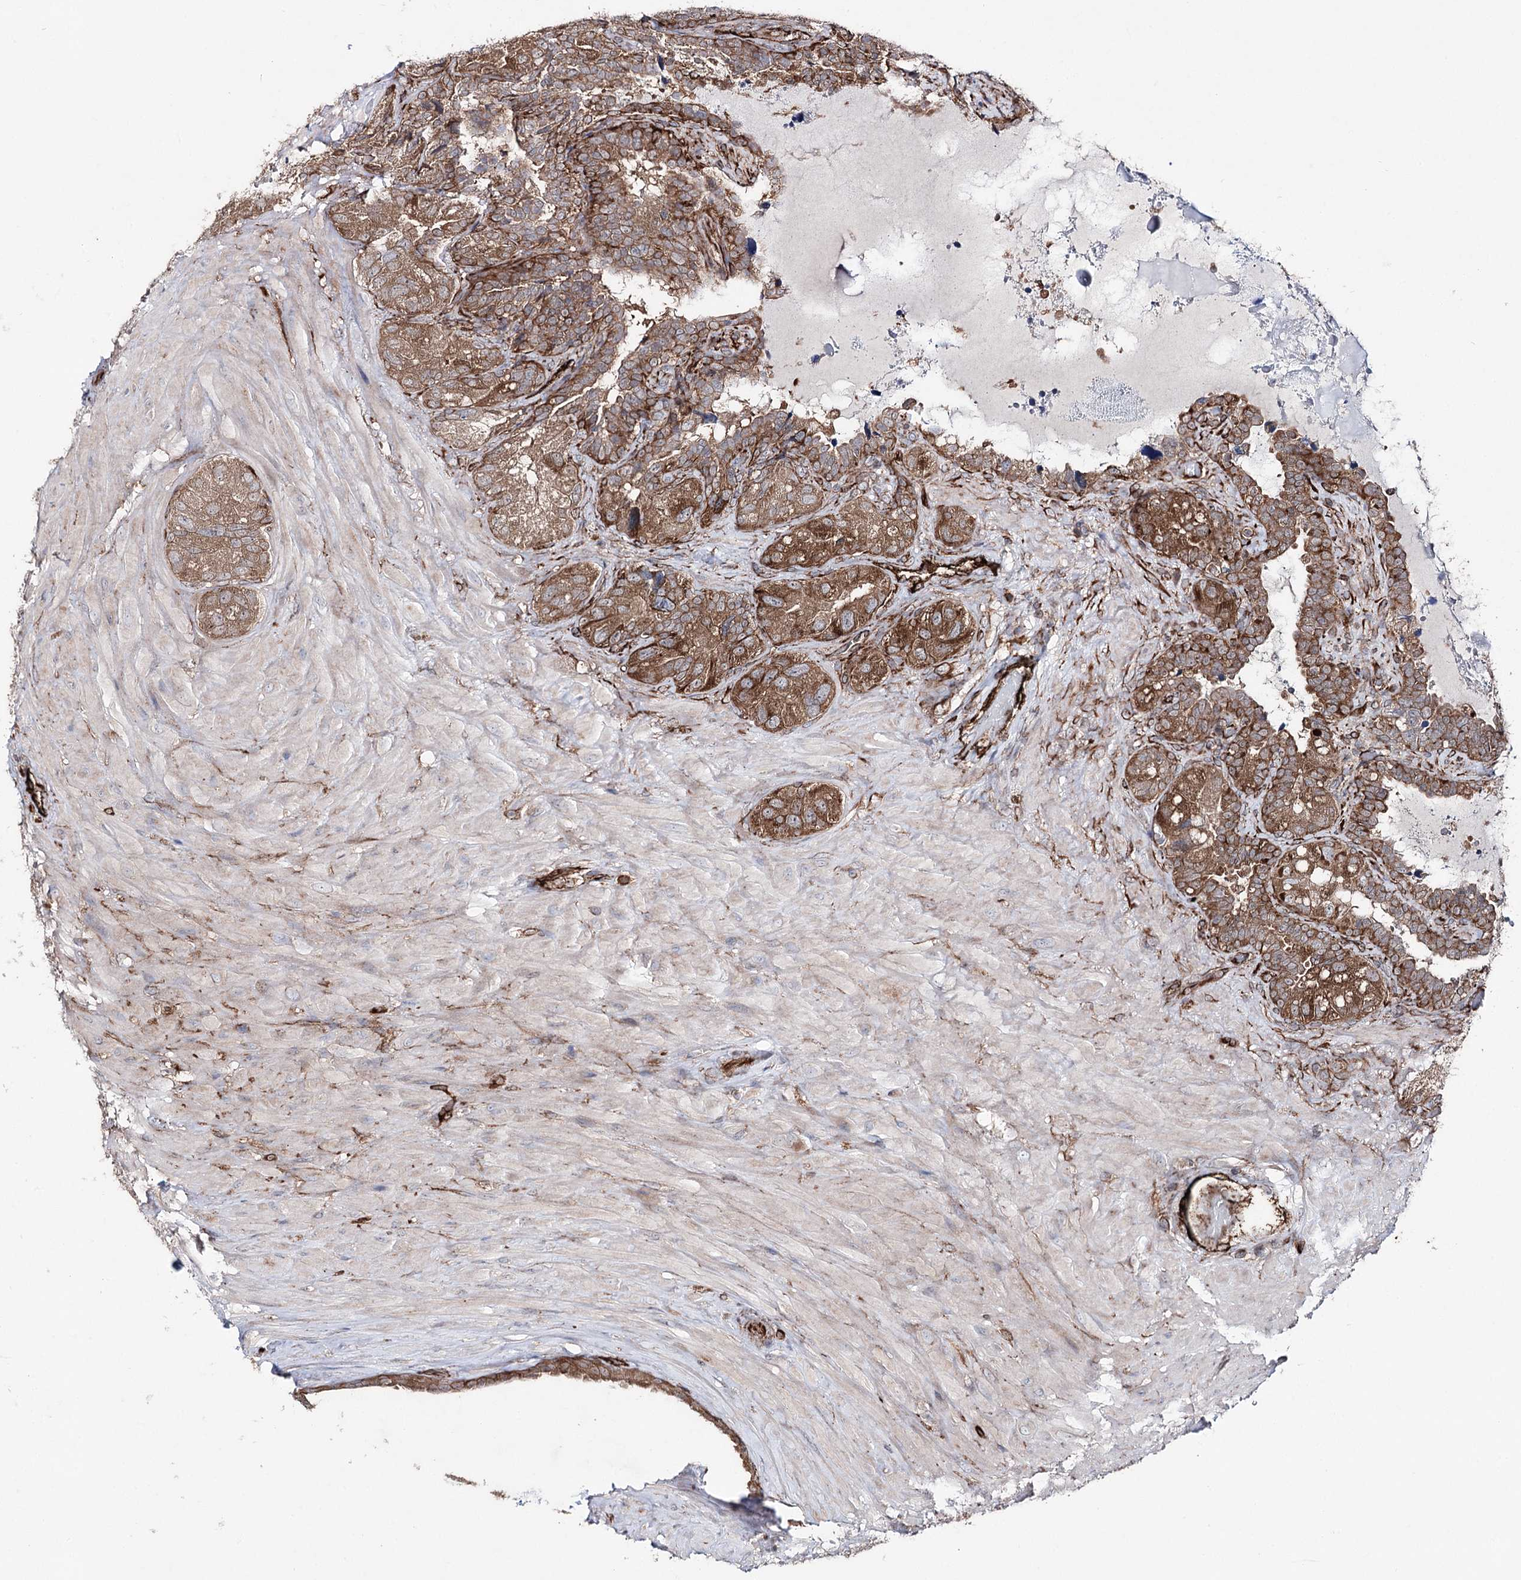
{"staining": {"intensity": "moderate", "quantity": ">75%", "location": "cytoplasmic/membranous"}, "tissue": "seminal vesicle", "cell_type": "Glandular cells", "image_type": "normal", "snomed": [{"axis": "morphology", "description": "Normal tissue, NOS"}, {"axis": "topography", "description": "Seminal veicle"}, {"axis": "topography", "description": "Peripheral nerve tissue"}], "caption": "Protein staining demonstrates moderate cytoplasmic/membranous expression in about >75% of glandular cells in normal seminal vesicle. The staining was performed using DAB to visualize the protein expression in brown, while the nuclei were stained in blue with hematoxylin (Magnification: 20x).", "gene": "MIB1", "patient": {"sex": "male", "age": 67}}